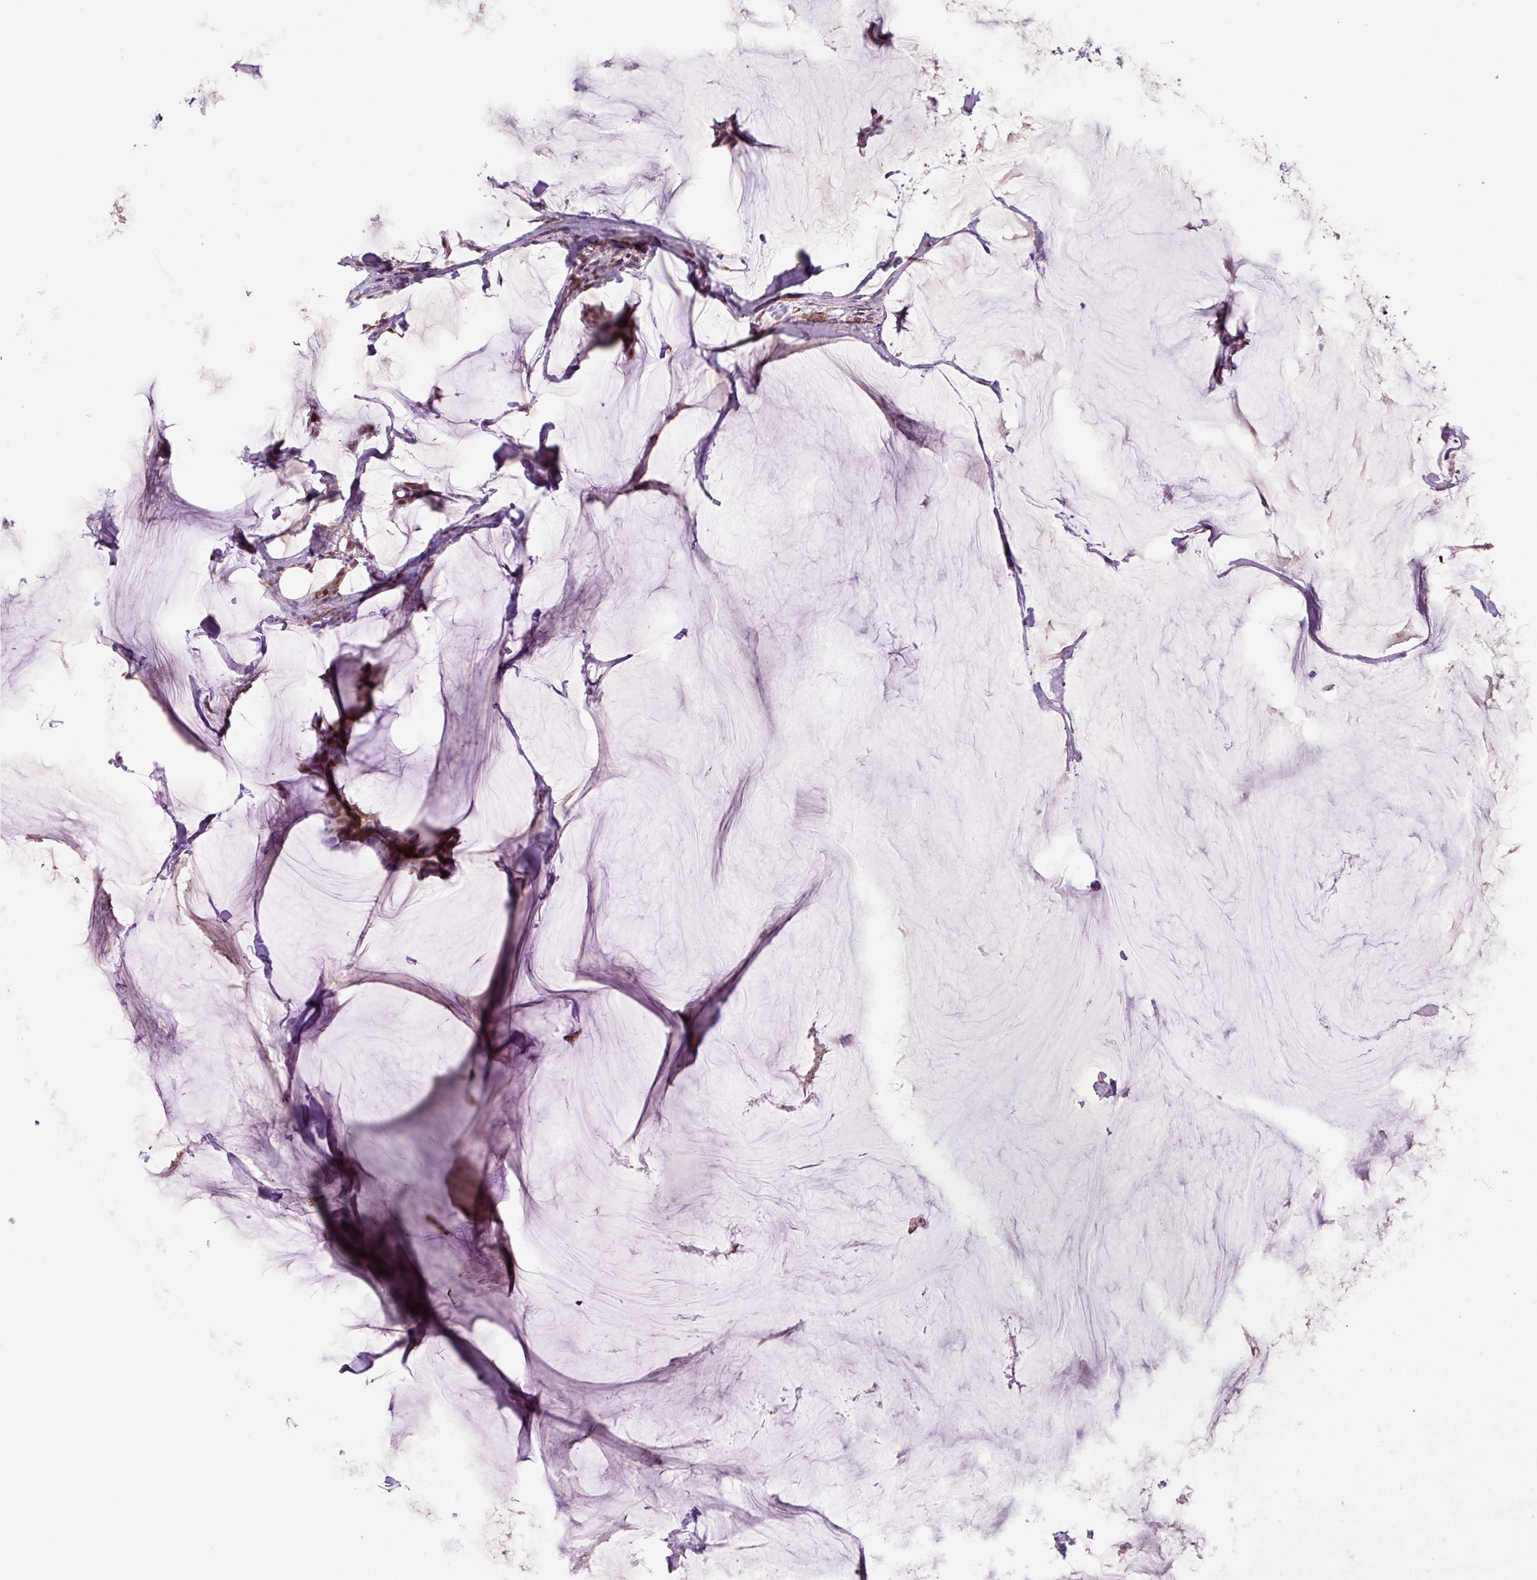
{"staining": {"intensity": "moderate", "quantity": ">75%", "location": "nuclear"}, "tissue": "breast cancer", "cell_type": "Tumor cells", "image_type": "cancer", "snomed": [{"axis": "morphology", "description": "Duct carcinoma"}, {"axis": "topography", "description": "Breast"}], "caption": "About >75% of tumor cells in infiltrating ductal carcinoma (breast) display moderate nuclear protein expression as visualized by brown immunohistochemical staining.", "gene": "CHD3", "patient": {"sex": "female", "age": 93}}